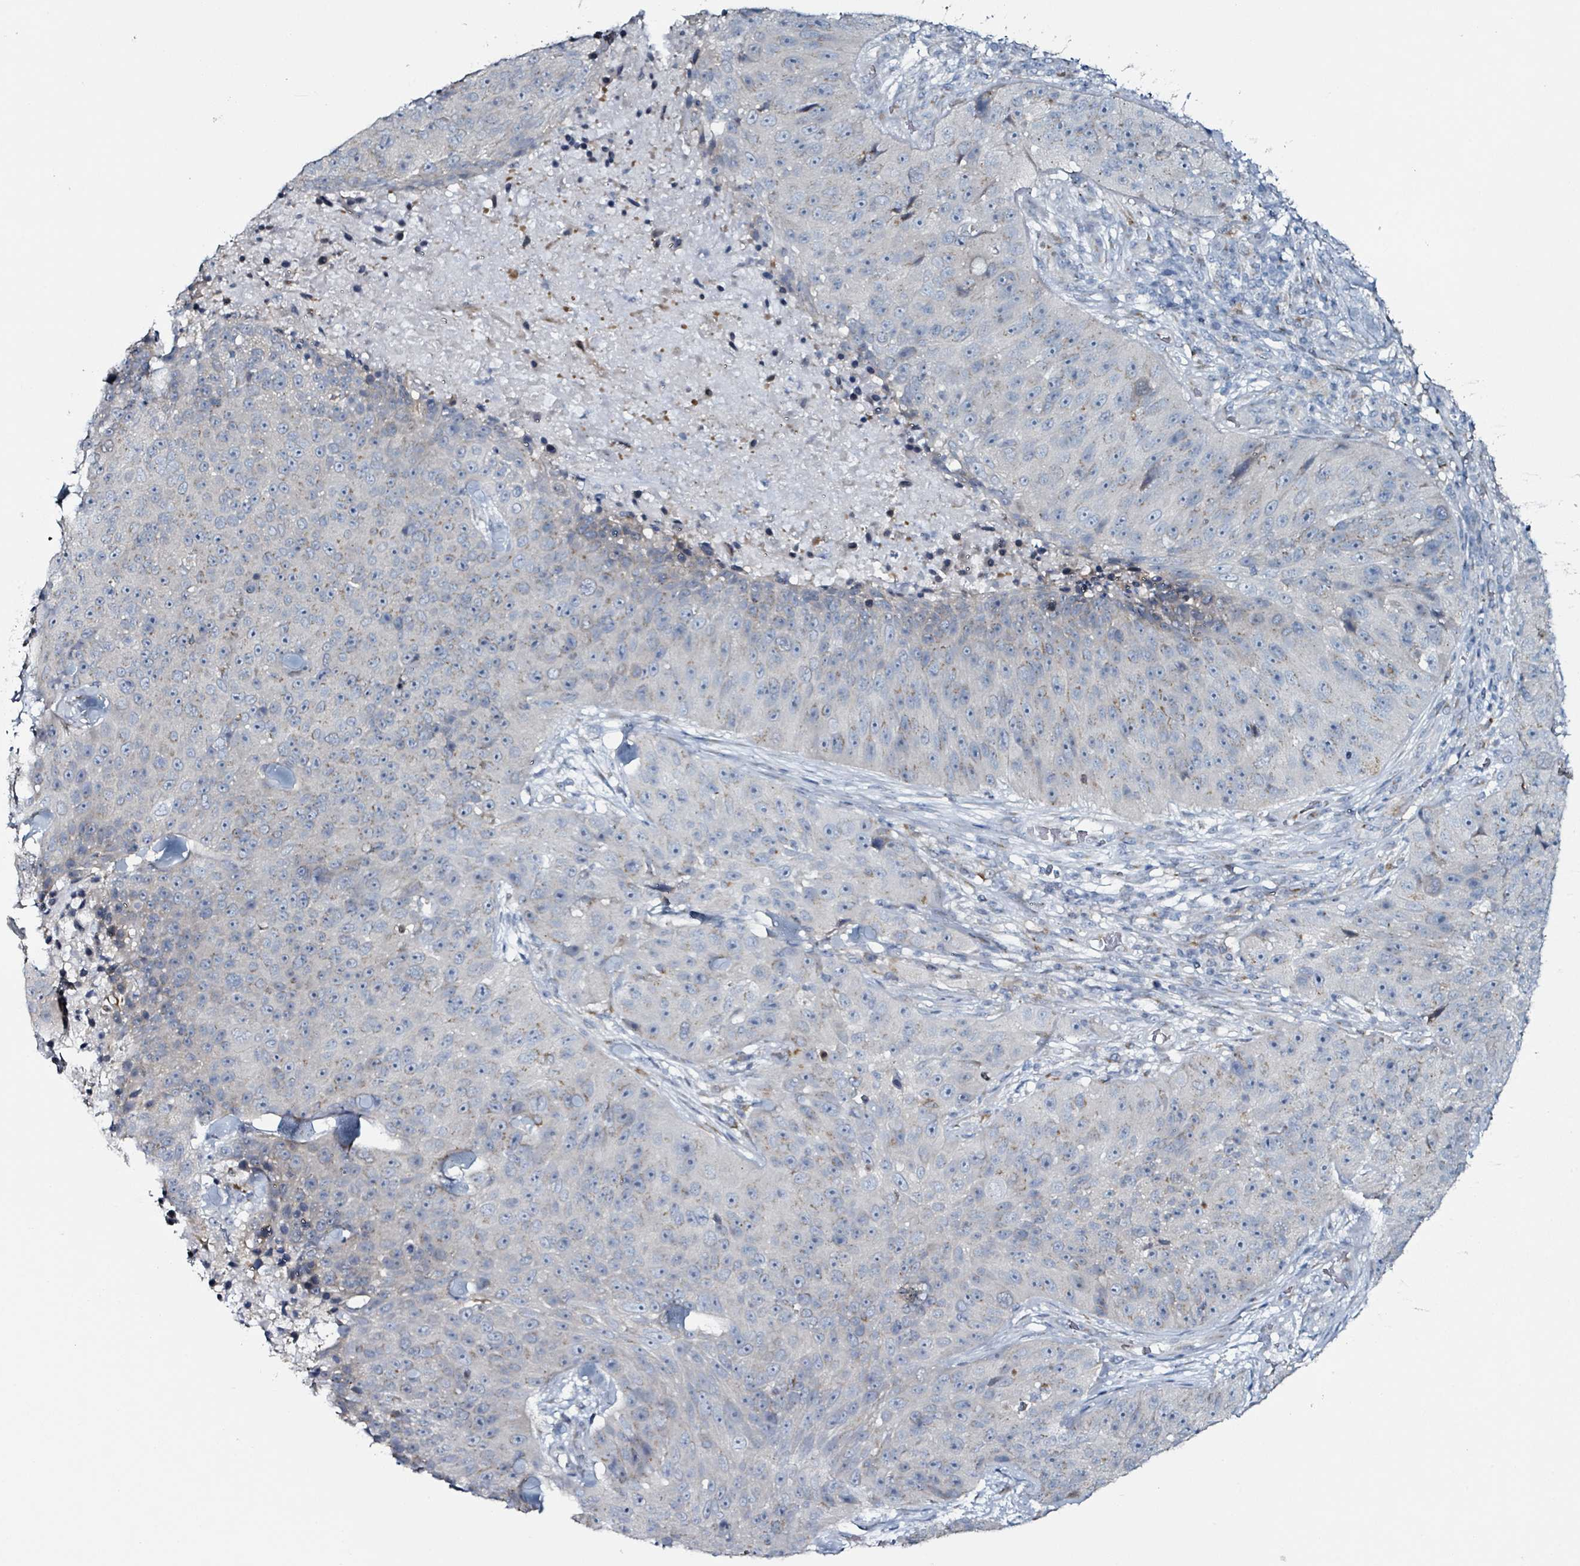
{"staining": {"intensity": "negative", "quantity": "none", "location": "none"}, "tissue": "skin cancer", "cell_type": "Tumor cells", "image_type": "cancer", "snomed": [{"axis": "morphology", "description": "Squamous cell carcinoma, NOS"}, {"axis": "topography", "description": "Skin"}], "caption": "Immunohistochemistry photomicrograph of skin cancer (squamous cell carcinoma) stained for a protein (brown), which demonstrates no staining in tumor cells. Brightfield microscopy of IHC stained with DAB (brown) and hematoxylin (blue), captured at high magnification.", "gene": "B3GAT3", "patient": {"sex": "female", "age": 87}}